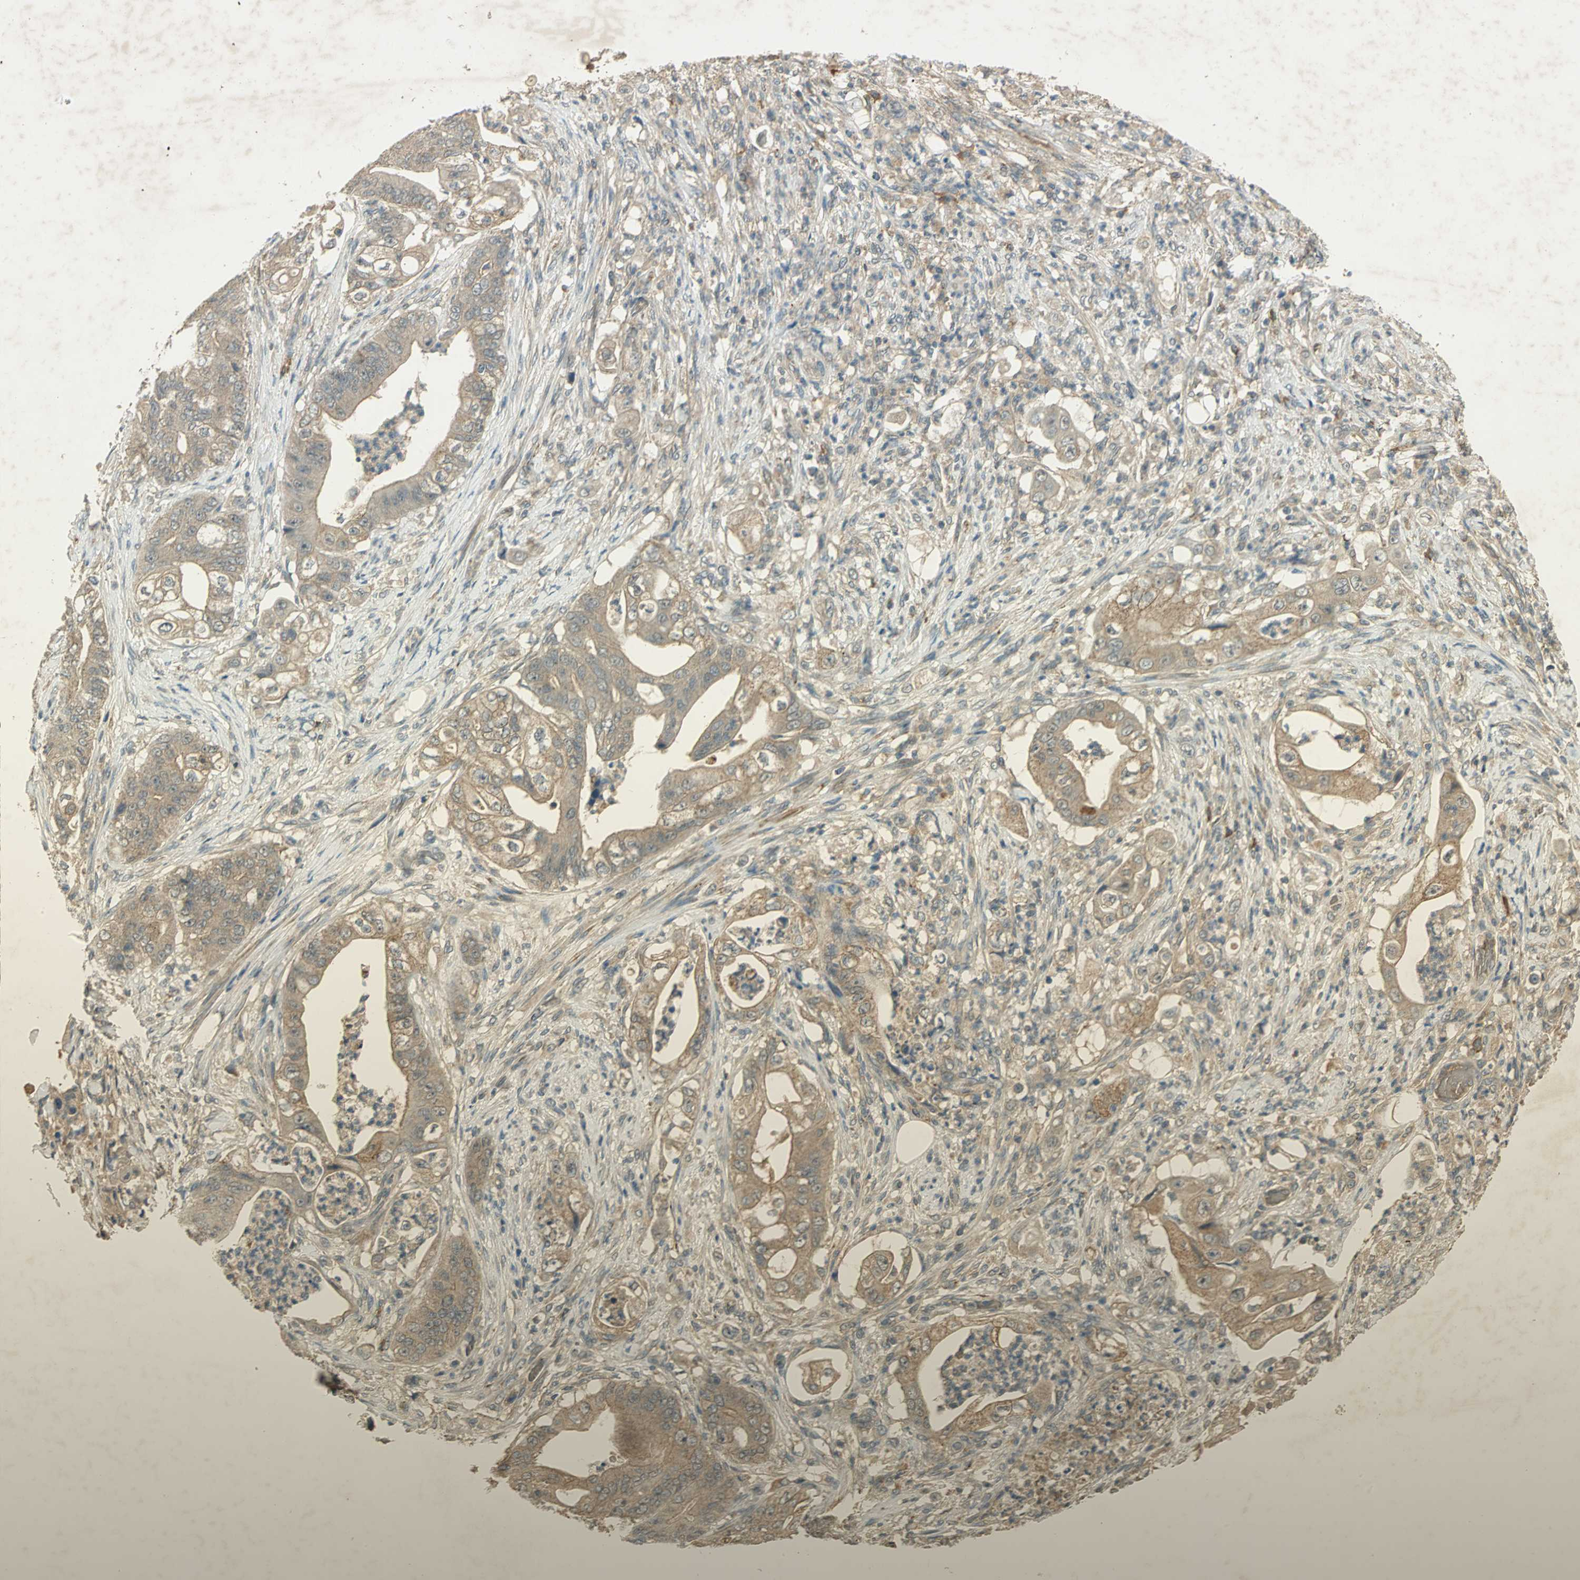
{"staining": {"intensity": "weak", "quantity": ">75%", "location": "cytoplasmic/membranous"}, "tissue": "stomach cancer", "cell_type": "Tumor cells", "image_type": "cancer", "snomed": [{"axis": "morphology", "description": "Adenocarcinoma, NOS"}, {"axis": "topography", "description": "Stomach"}], "caption": "Immunohistochemistry of stomach cancer displays low levels of weak cytoplasmic/membranous expression in approximately >75% of tumor cells. (DAB (3,3'-diaminobenzidine) IHC, brown staining for protein, blue staining for nuclei).", "gene": "KEAP1", "patient": {"sex": "female", "age": 73}}